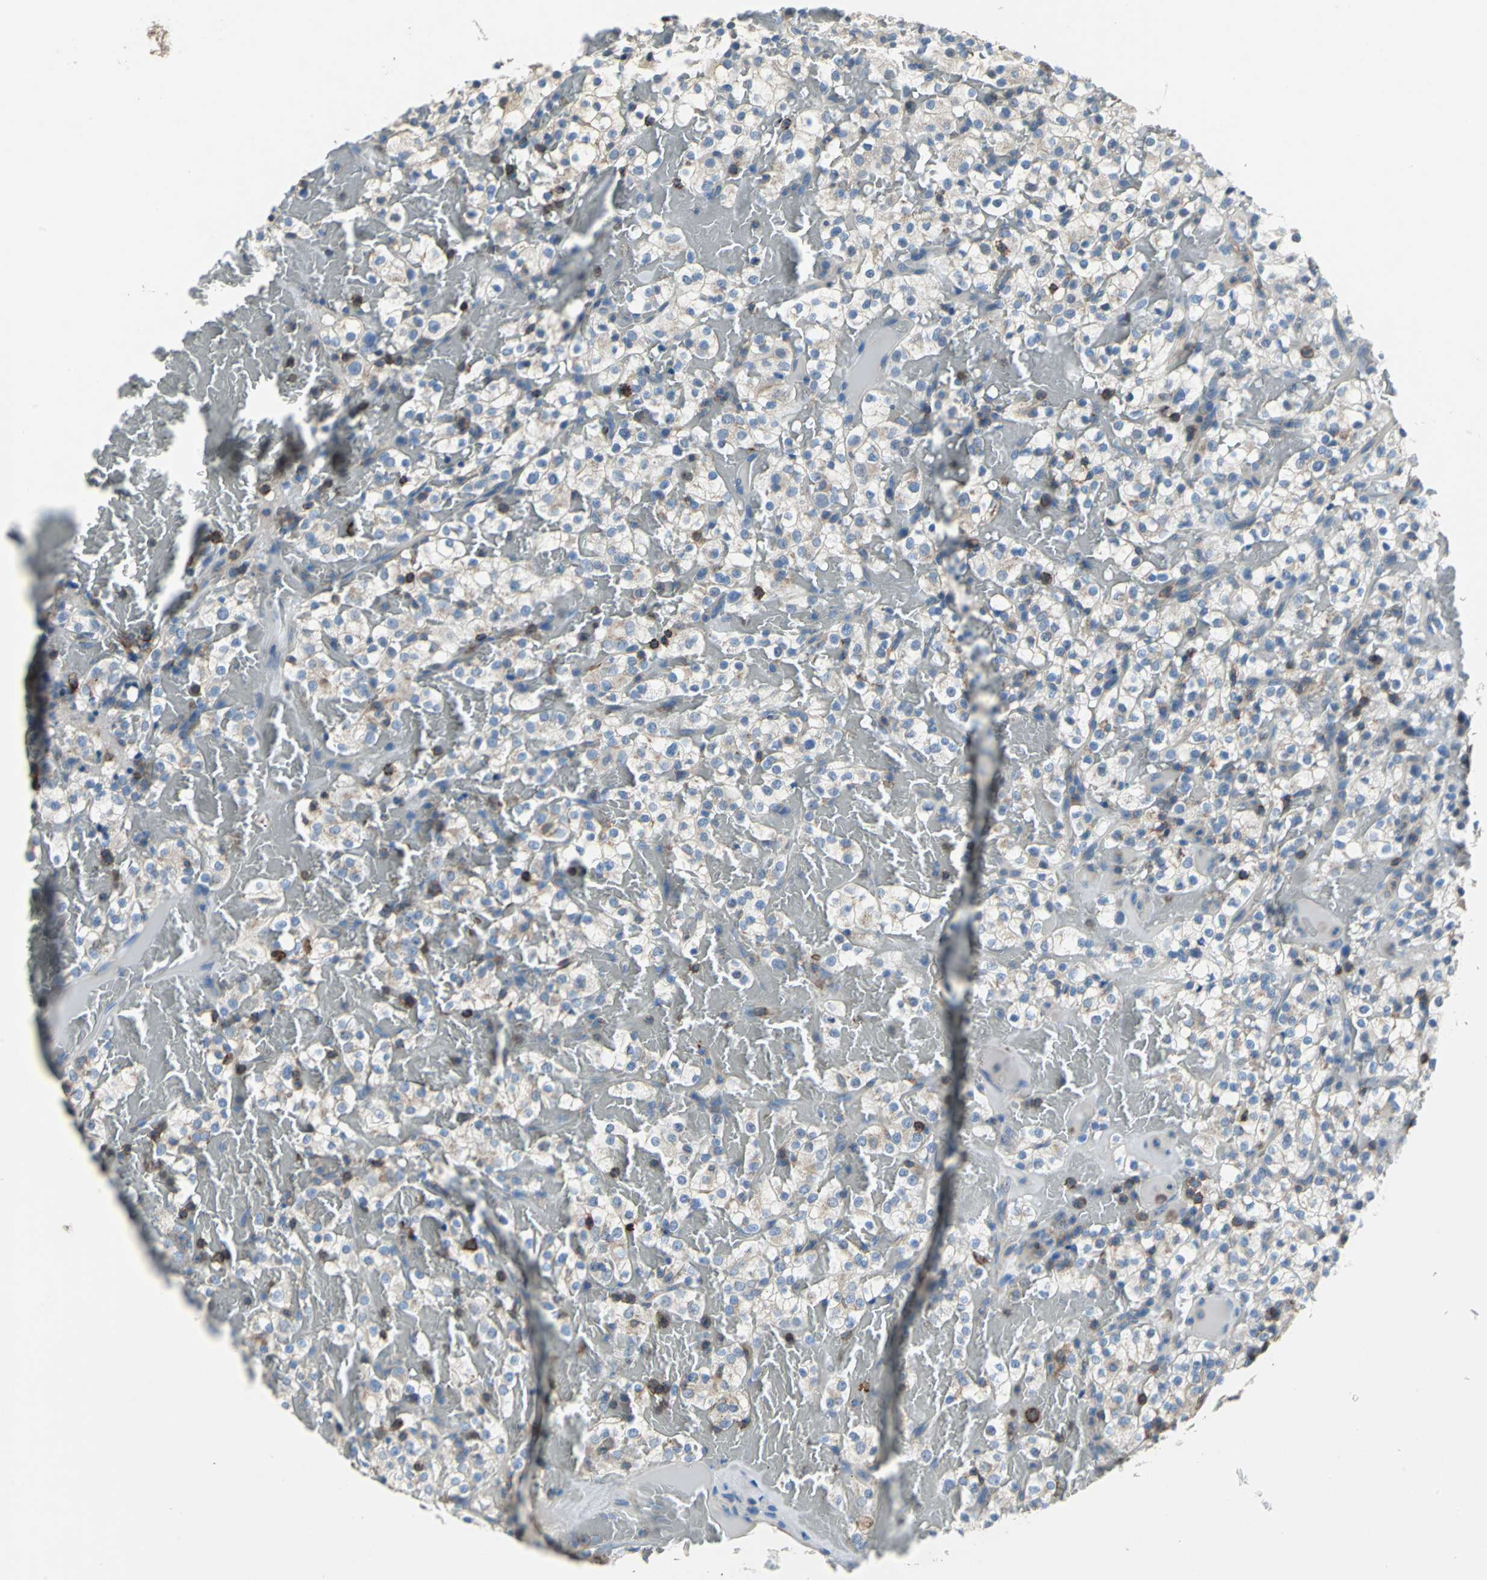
{"staining": {"intensity": "negative", "quantity": "none", "location": "none"}, "tissue": "renal cancer", "cell_type": "Tumor cells", "image_type": "cancer", "snomed": [{"axis": "morphology", "description": "Normal tissue, NOS"}, {"axis": "morphology", "description": "Adenocarcinoma, NOS"}, {"axis": "topography", "description": "Kidney"}], "caption": "Immunohistochemistry image of neoplastic tissue: renal cancer stained with DAB (3,3'-diaminobenzidine) reveals no significant protein staining in tumor cells. The staining is performed using DAB brown chromogen with nuclei counter-stained in using hematoxylin.", "gene": "CD44", "patient": {"sex": "female", "age": 72}}